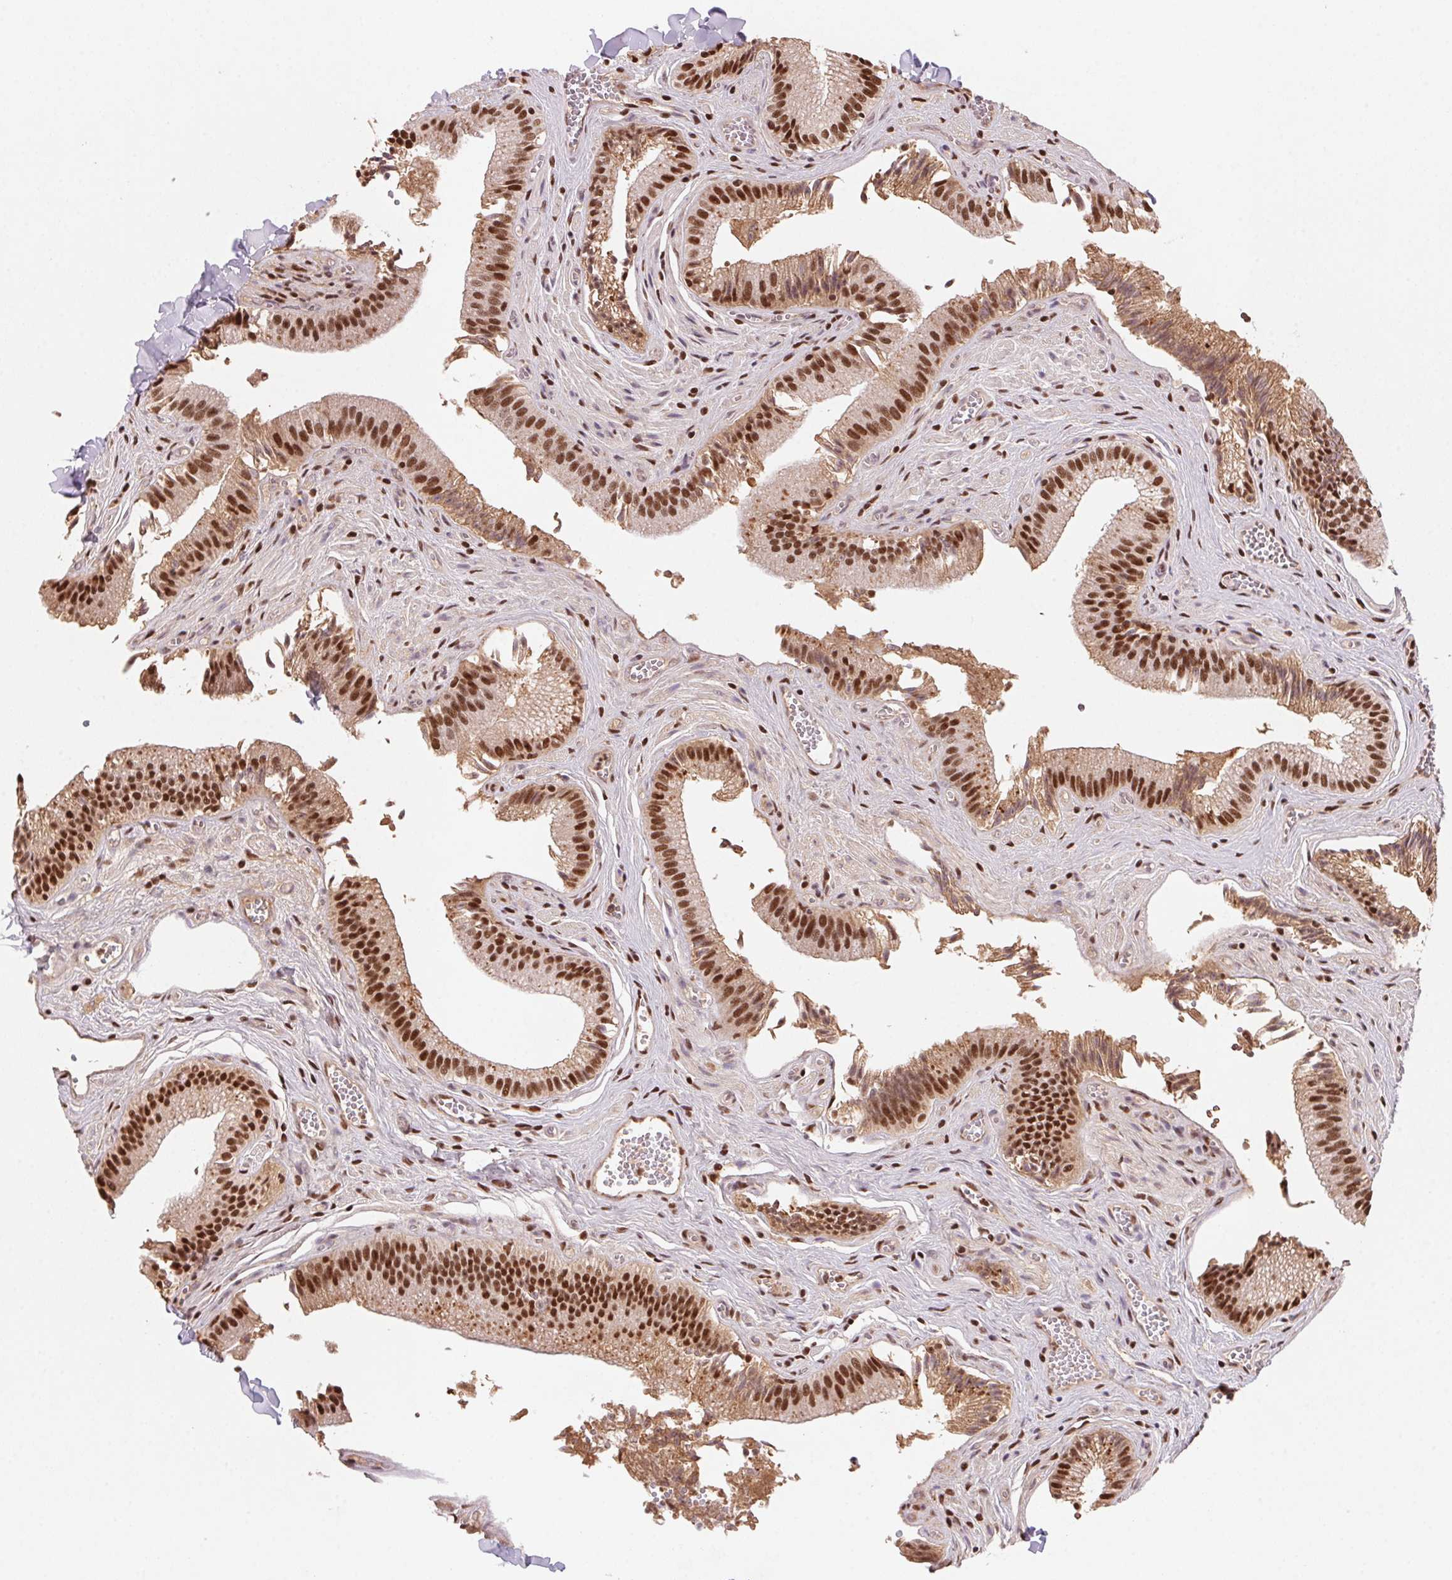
{"staining": {"intensity": "strong", "quantity": ">75%", "location": "cytoplasmic/membranous,nuclear"}, "tissue": "gallbladder", "cell_type": "Glandular cells", "image_type": "normal", "snomed": [{"axis": "morphology", "description": "Normal tissue, NOS"}, {"axis": "topography", "description": "Gallbladder"}, {"axis": "topography", "description": "Peripheral nerve tissue"}], "caption": "Strong cytoplasmic/membranous,nuclear protein expression is identified in about >75% of glandular cells in gallbladder. (DAB = brown stain, brightfield microscopy at high magnification).", "gene": "SNRPG", "patient": {"sex": "male", "age": 17}}